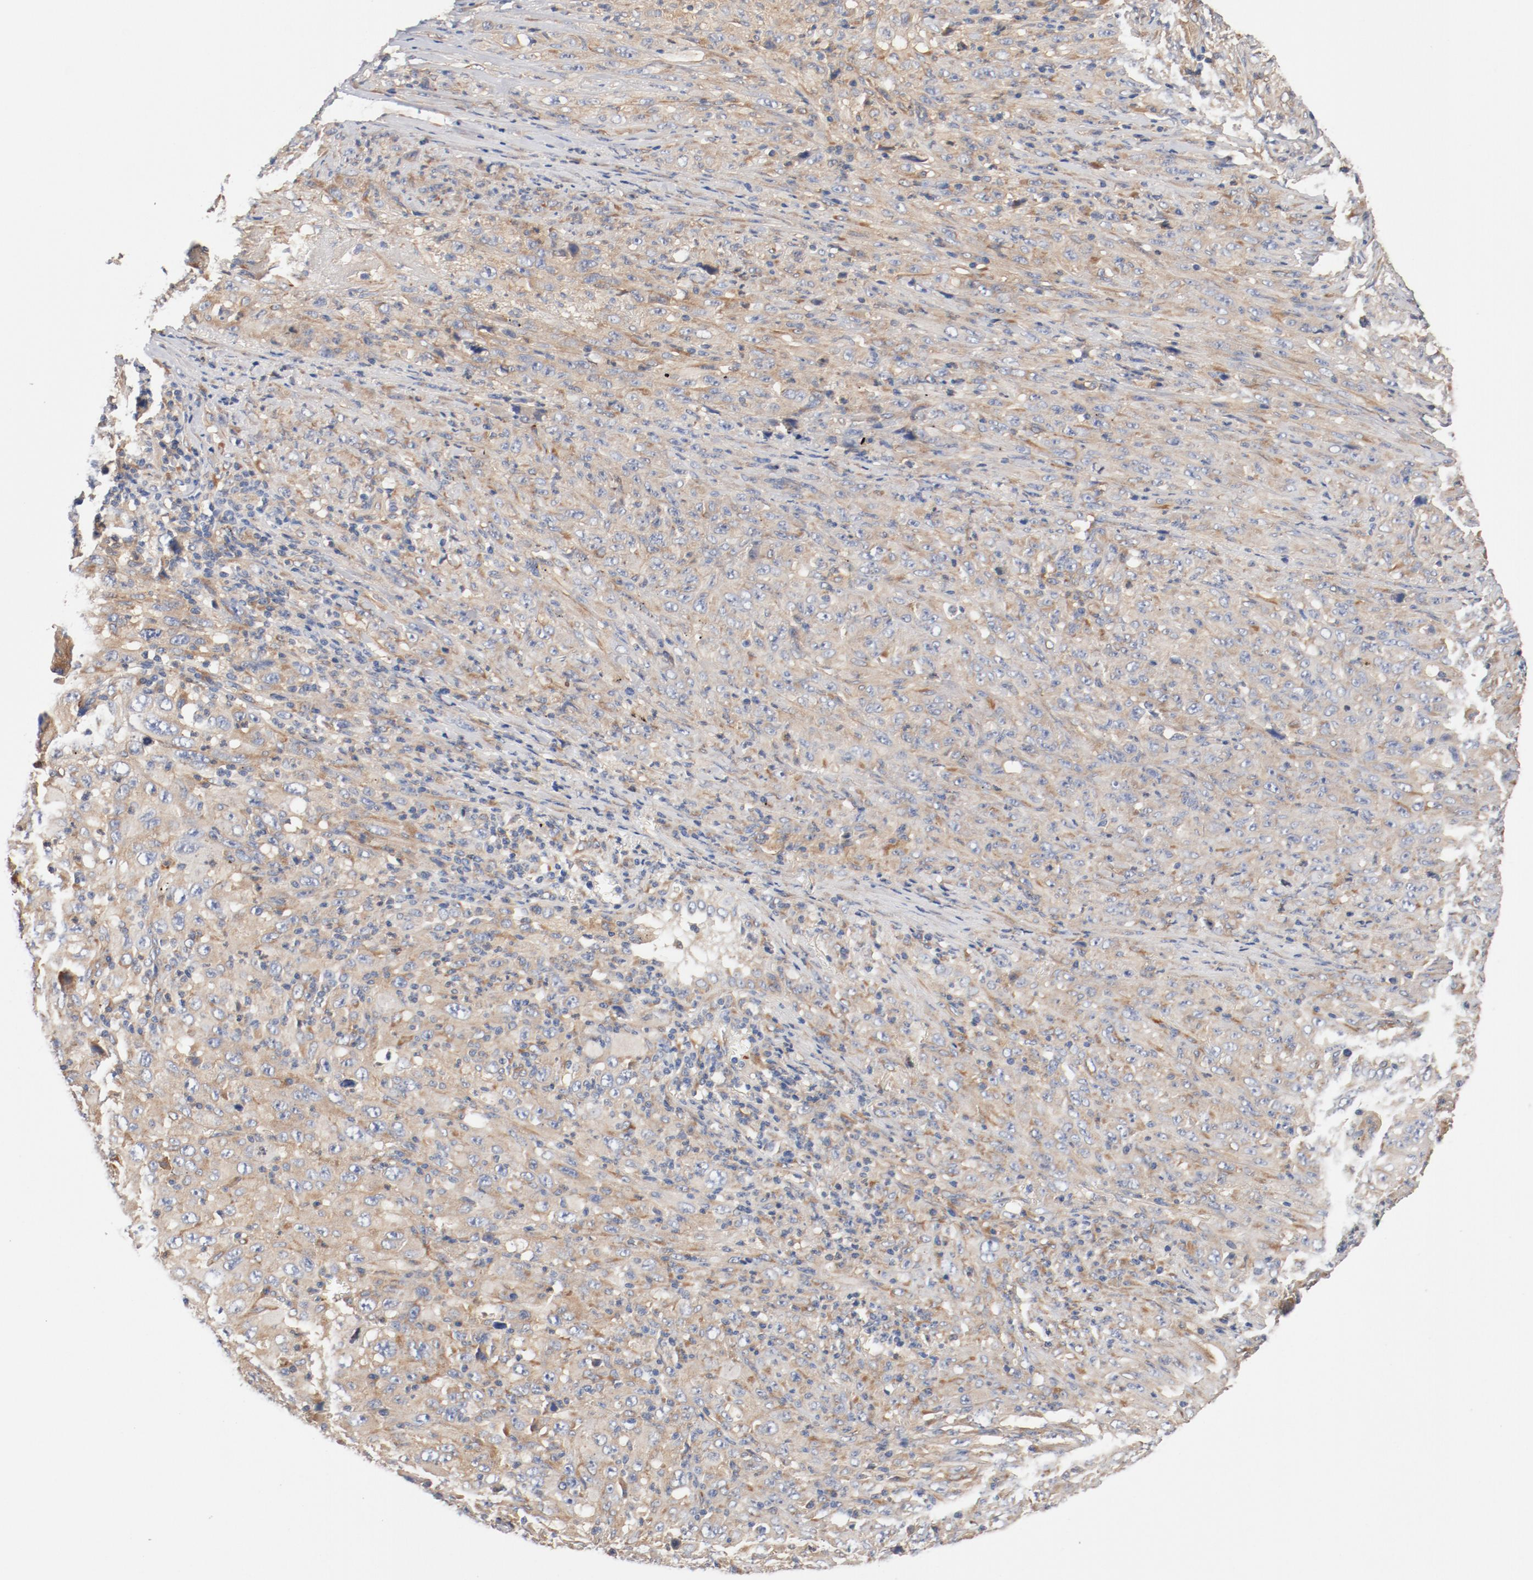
{"staining": {"intensity": "weak", "quantity": "25%-75%", "location": "cytoplasmic/membranous"}, "tissue": "melanoma", "cell_type": "Tumor cells", "image_type": "cancer", "snomed": [{"axis": "morphology", "description": "Malignant melanoma, Metastatic site"}, {"axis": "topography", "description": "Skin"}], "caption": "This is an image of IHC staining of melanoma, which shows weak staining in the cytoplasmic/membranous of tumor cells.", "gene": "ILK", "patient": {"sex": "female", "age": 56}}